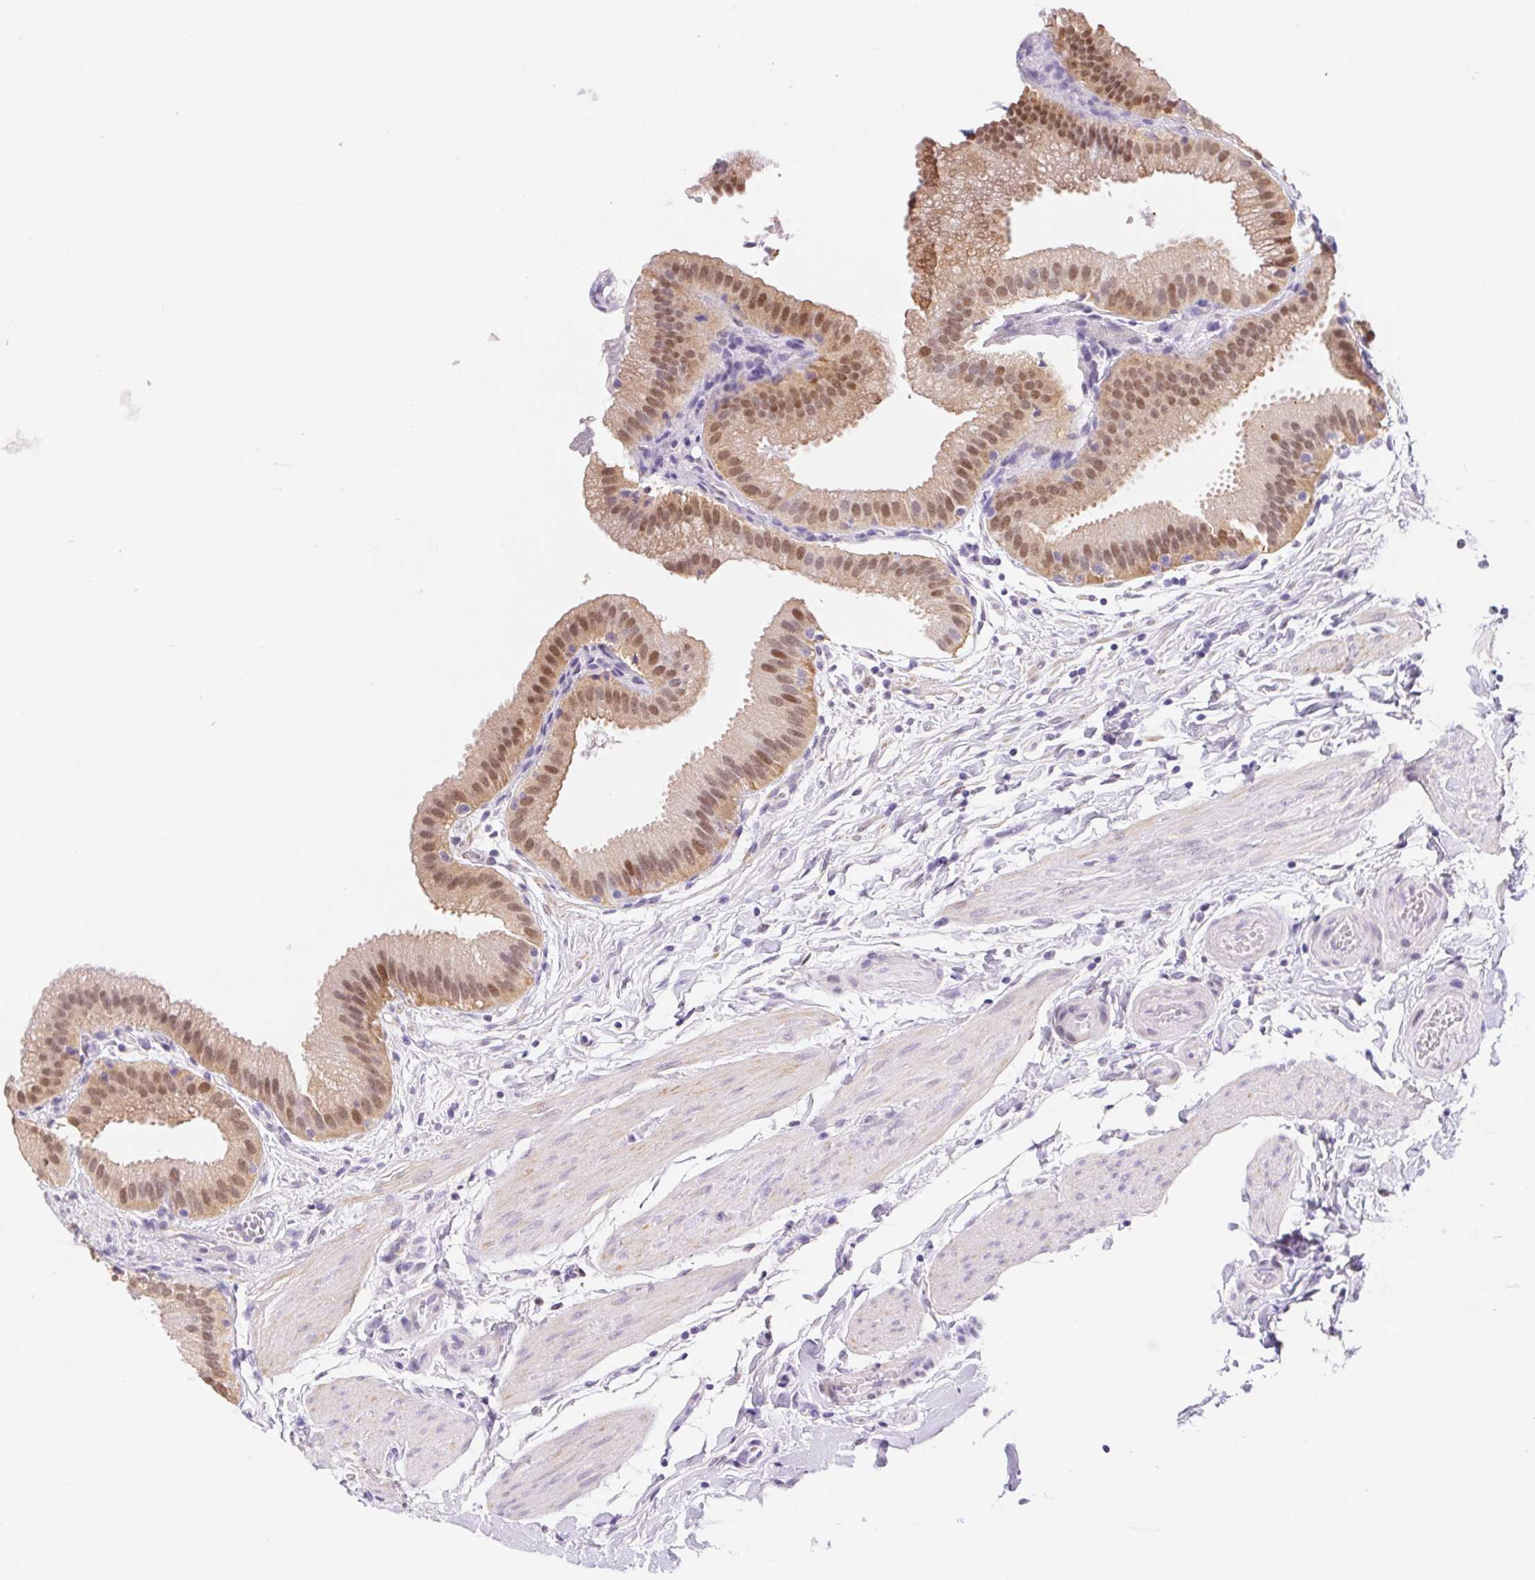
{"staining": {"intensity": "moderate", "quantity": ">75%", "location": "nuclear"}, "tissue": "gallbladder", "cell_type": "Glandular cells", "image_type": "normal", "snomed": [{"axis": "morphology", "description": "Normal tissue, NOS"}, {"axis": "topography", "description": "Gallbladder"}], "caption": "DAB immunohistochemical staining of unremarkable human gallbladder shows moderate nuclear protein expression in approximately >75% of glandular cells. (Stains: DAB (3,3'-diaminobenzidine) in brown, nuclei in blue, Microscopy: brightfield microscopy at high magnification).", "gene": "L3MBTL4", "patient": {"sex": "female", "age": 63}}